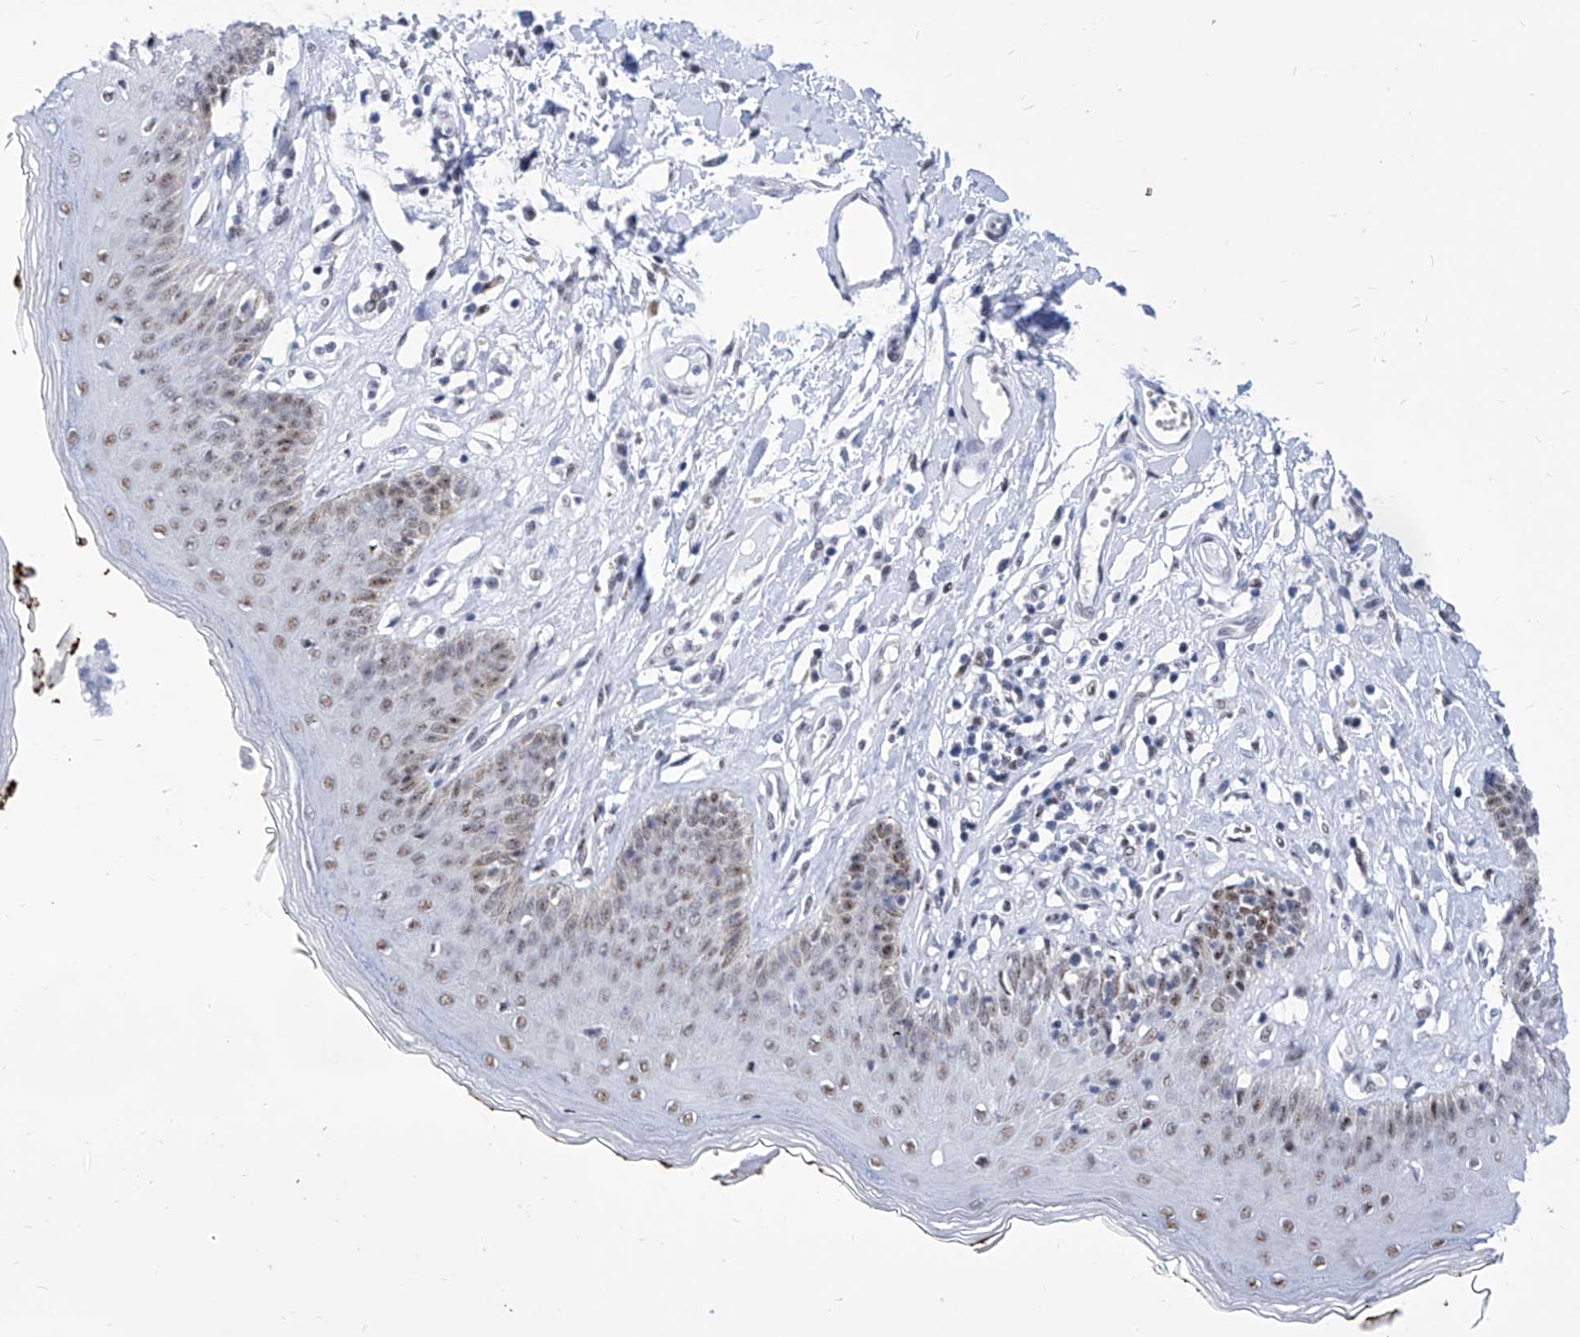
{"staining": {"intensity": "weak", "quantity": "25%-75%", "location": "nuclear"}, "tissue": "skin", "cell_type": "Epidermal cells", "image_type": "normal", "snomed": [{"axis": "morphology", "description": "Normal tissue, NOS"}, {"axis": "morphology", "description": "Squamous cell carcinoma, NOS"}, {"axis": "topography", "description": "Vulva"}], "caption": "Brown immunohistochemical staining in benign skin displays weak nuclear expression in approximately 25%-75% of epidermal cells. (DAB (3,3'-diaminobenzidine) IHC, brown staining for protein, blue staining for nuclei).", "gene": "SART1", "patient": {"sex": "female", "age": 85}}